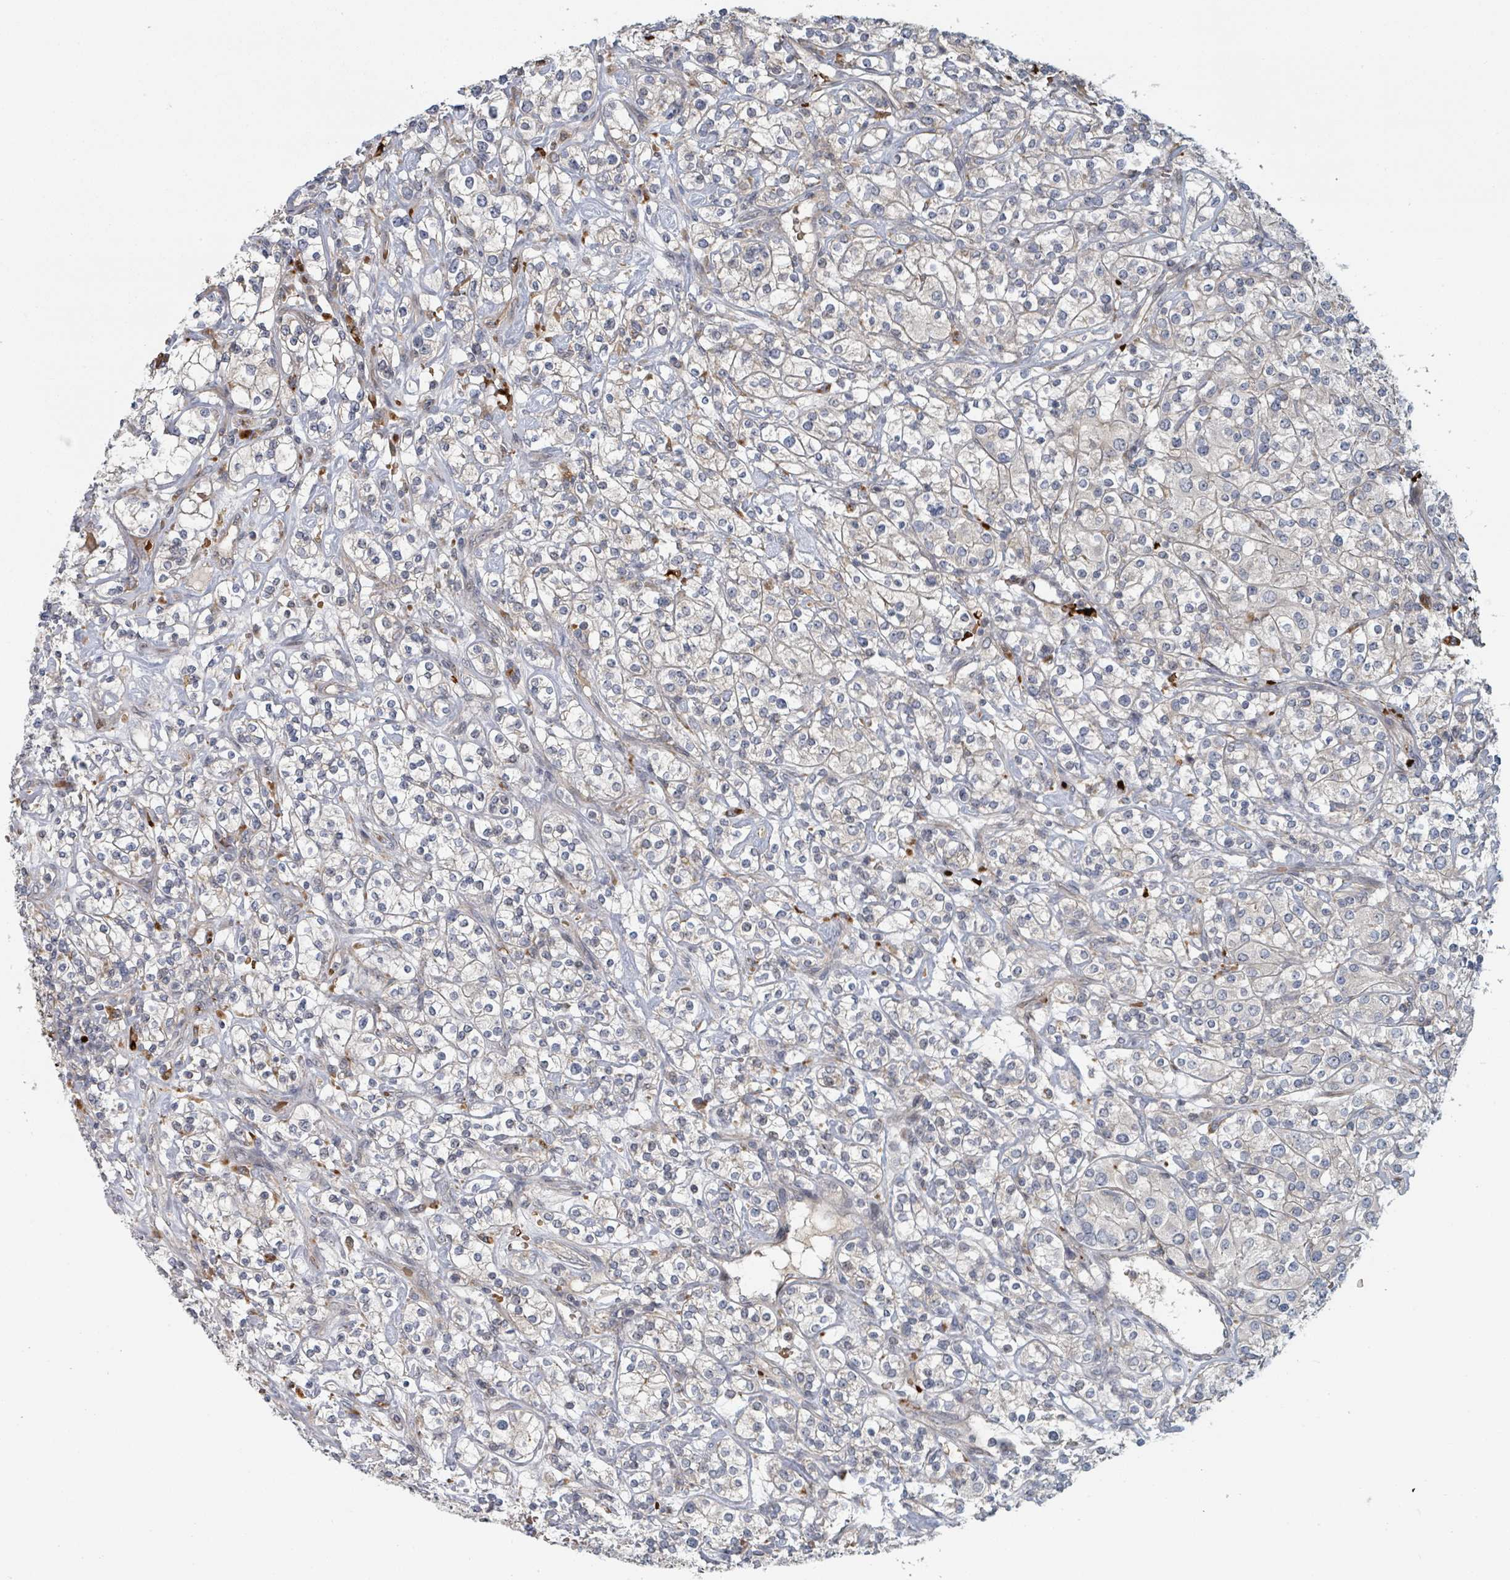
{"staining": {"intensity": "negative", "quantity": "none", "location": "none"}, "tissue": "renal cancer", "cell_type": "Tumor cells", "image_type": "cancer", "snomed": [{"axis": "morphology", "description": "Adenocarcinoma, NOS"}, {"axis": "topography", "description": "Kidney"}], "caption": "This is an IHC micrograph of adenocarcinoma (renal). There is no staining in tumor cells.", "gene": "TRPC4AP", "patient": {"sex": "male", "age": 77}}